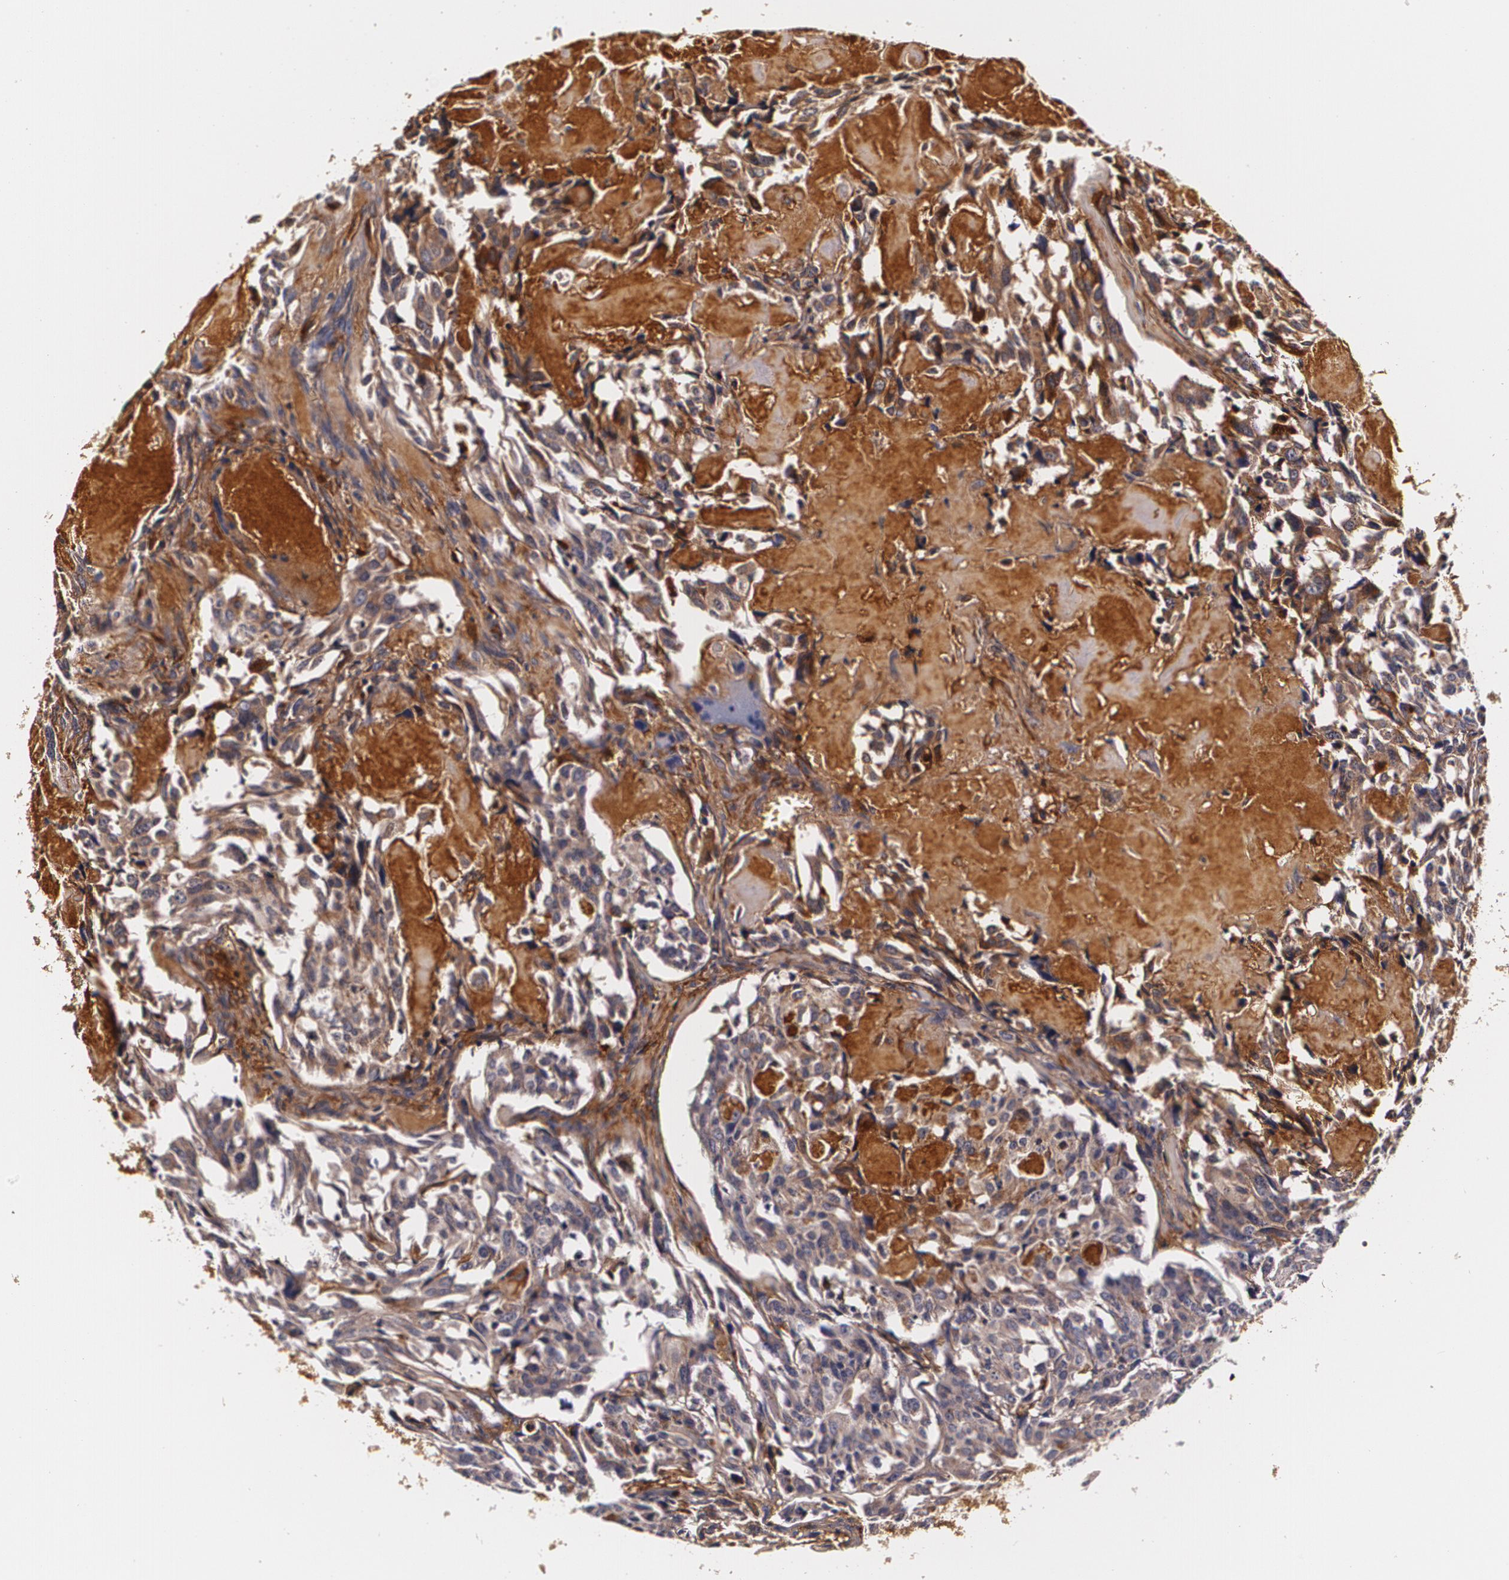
{"staining": {"intensity": "weak", "quantity": ">75%", "location": "cytoplasmic/membranous"}, "tissue": "thyroid cancer", "cell_type": "Tumor cells", "image_type": "cancer", "snomed": [{"axis": "morphology", "description": "Carcinoma, NOS"}, {"axis": "morphology", "description": "Carcinoid, malignant, NOS"}, {"axis": "topography", "description": "Thyroid gland"}], "caption": "The histopathology image displays a brown stain indicating the presence of a protein in the cytoplasmic/membranous of tumor cells in carcinoma (thyroid). The staining was performed using DAB (3,3'-diaminobenzidine) to visualize the protein expression in brown, while the nuclei were stained in blue with hematoxylin (Magnification: 20x).", "gene": "TTR", "patient": {"sex": "male", "age": 33}}